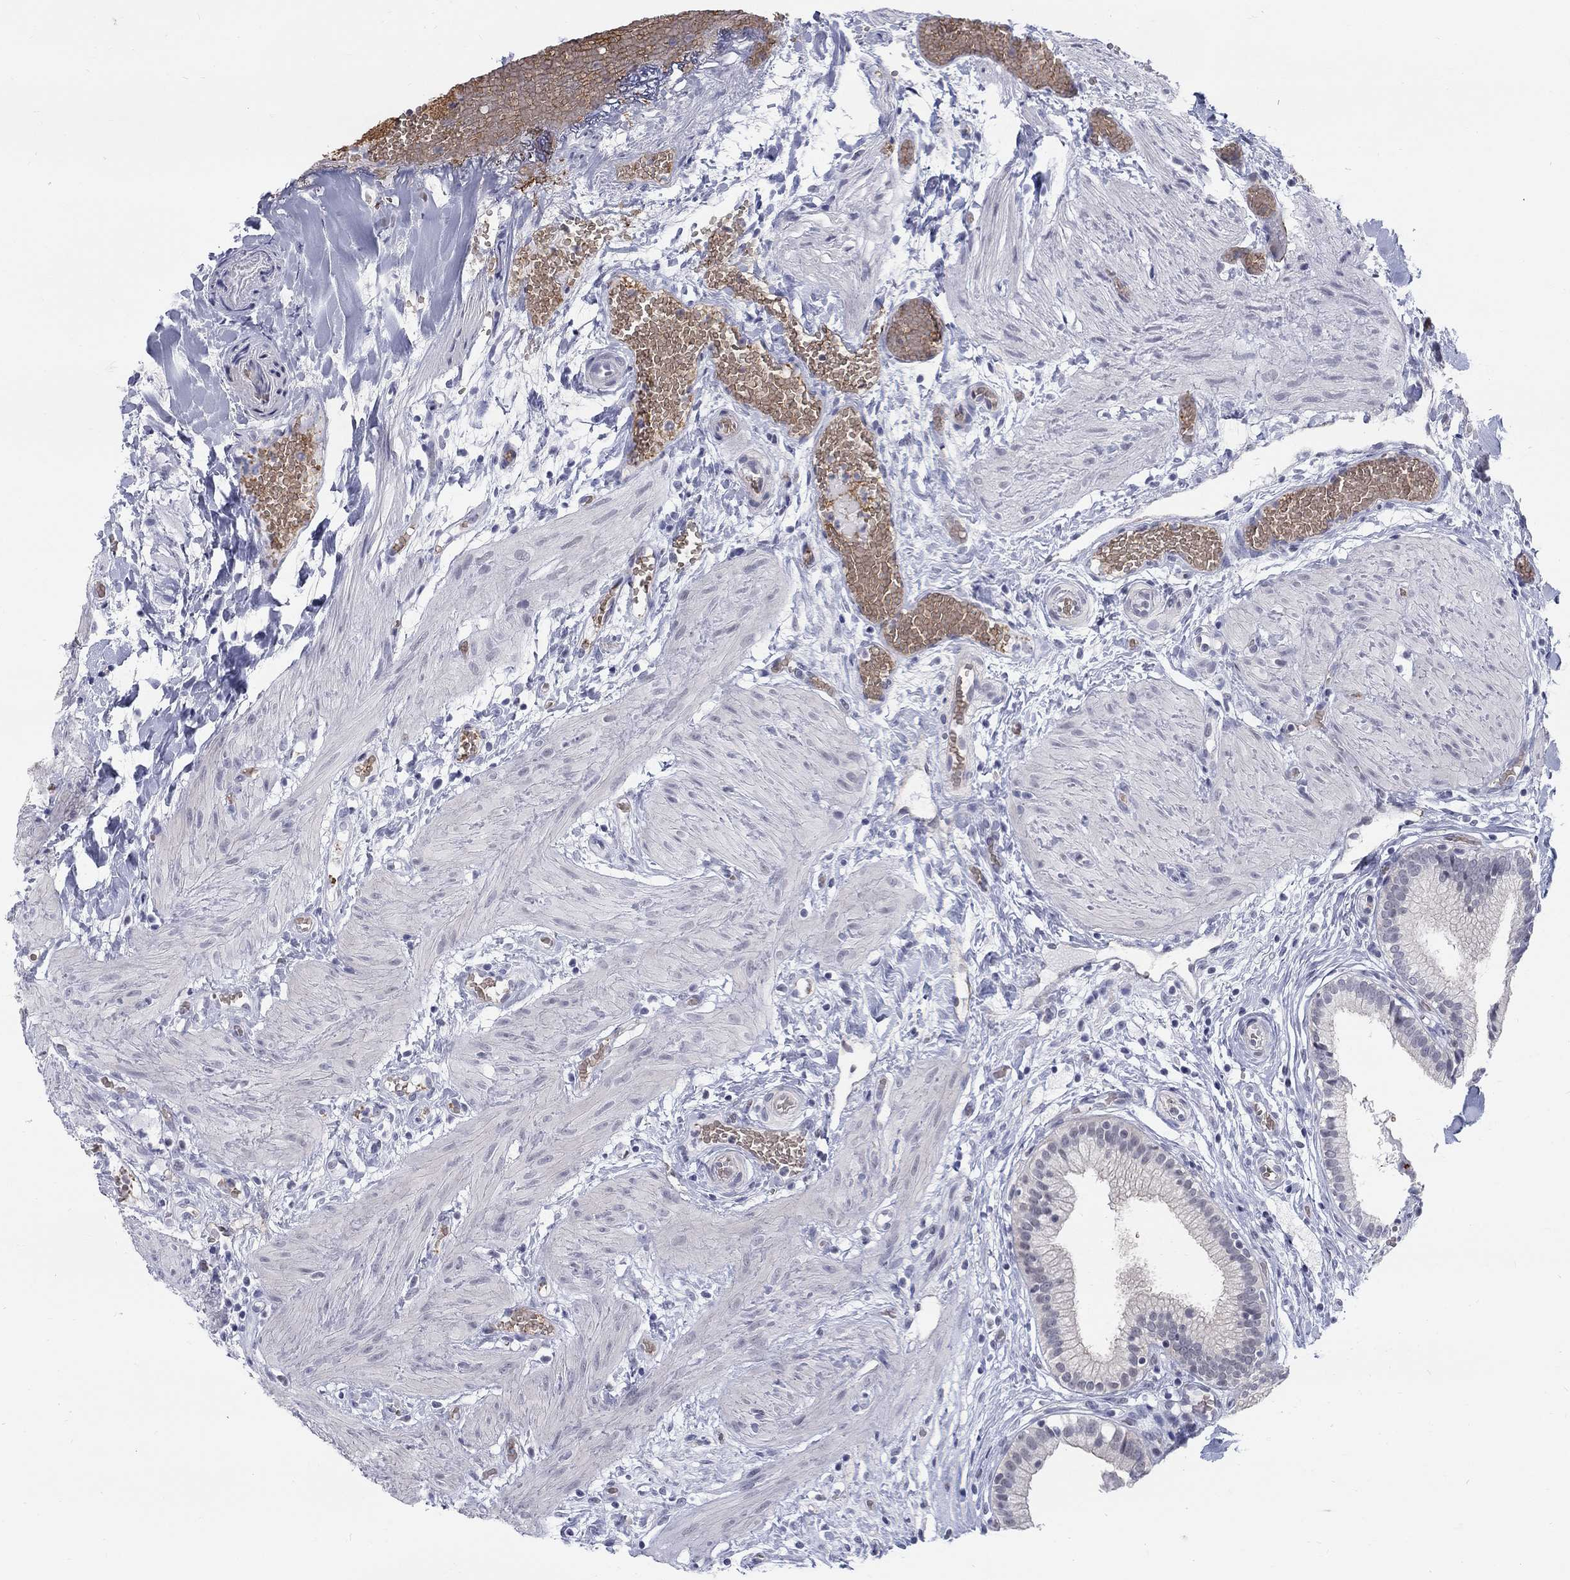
{"staining": {"intensity": "negative", "quantity": "none", "location": "none"}, "tissue": "gallbladder", "cell_type": "Glandular cells", "image_type": "normal", "snomed": [{"axis": "morphology", "description": "Normal tissue, NOS"}, {"axis": "topography", "description": "Gallbladder"}], "caption": "Micrograph shows no protein positivity in glandular cells of benign gallbladder.", "gene": "DMTN", "patient": {"sex": "female", "age": 24}}